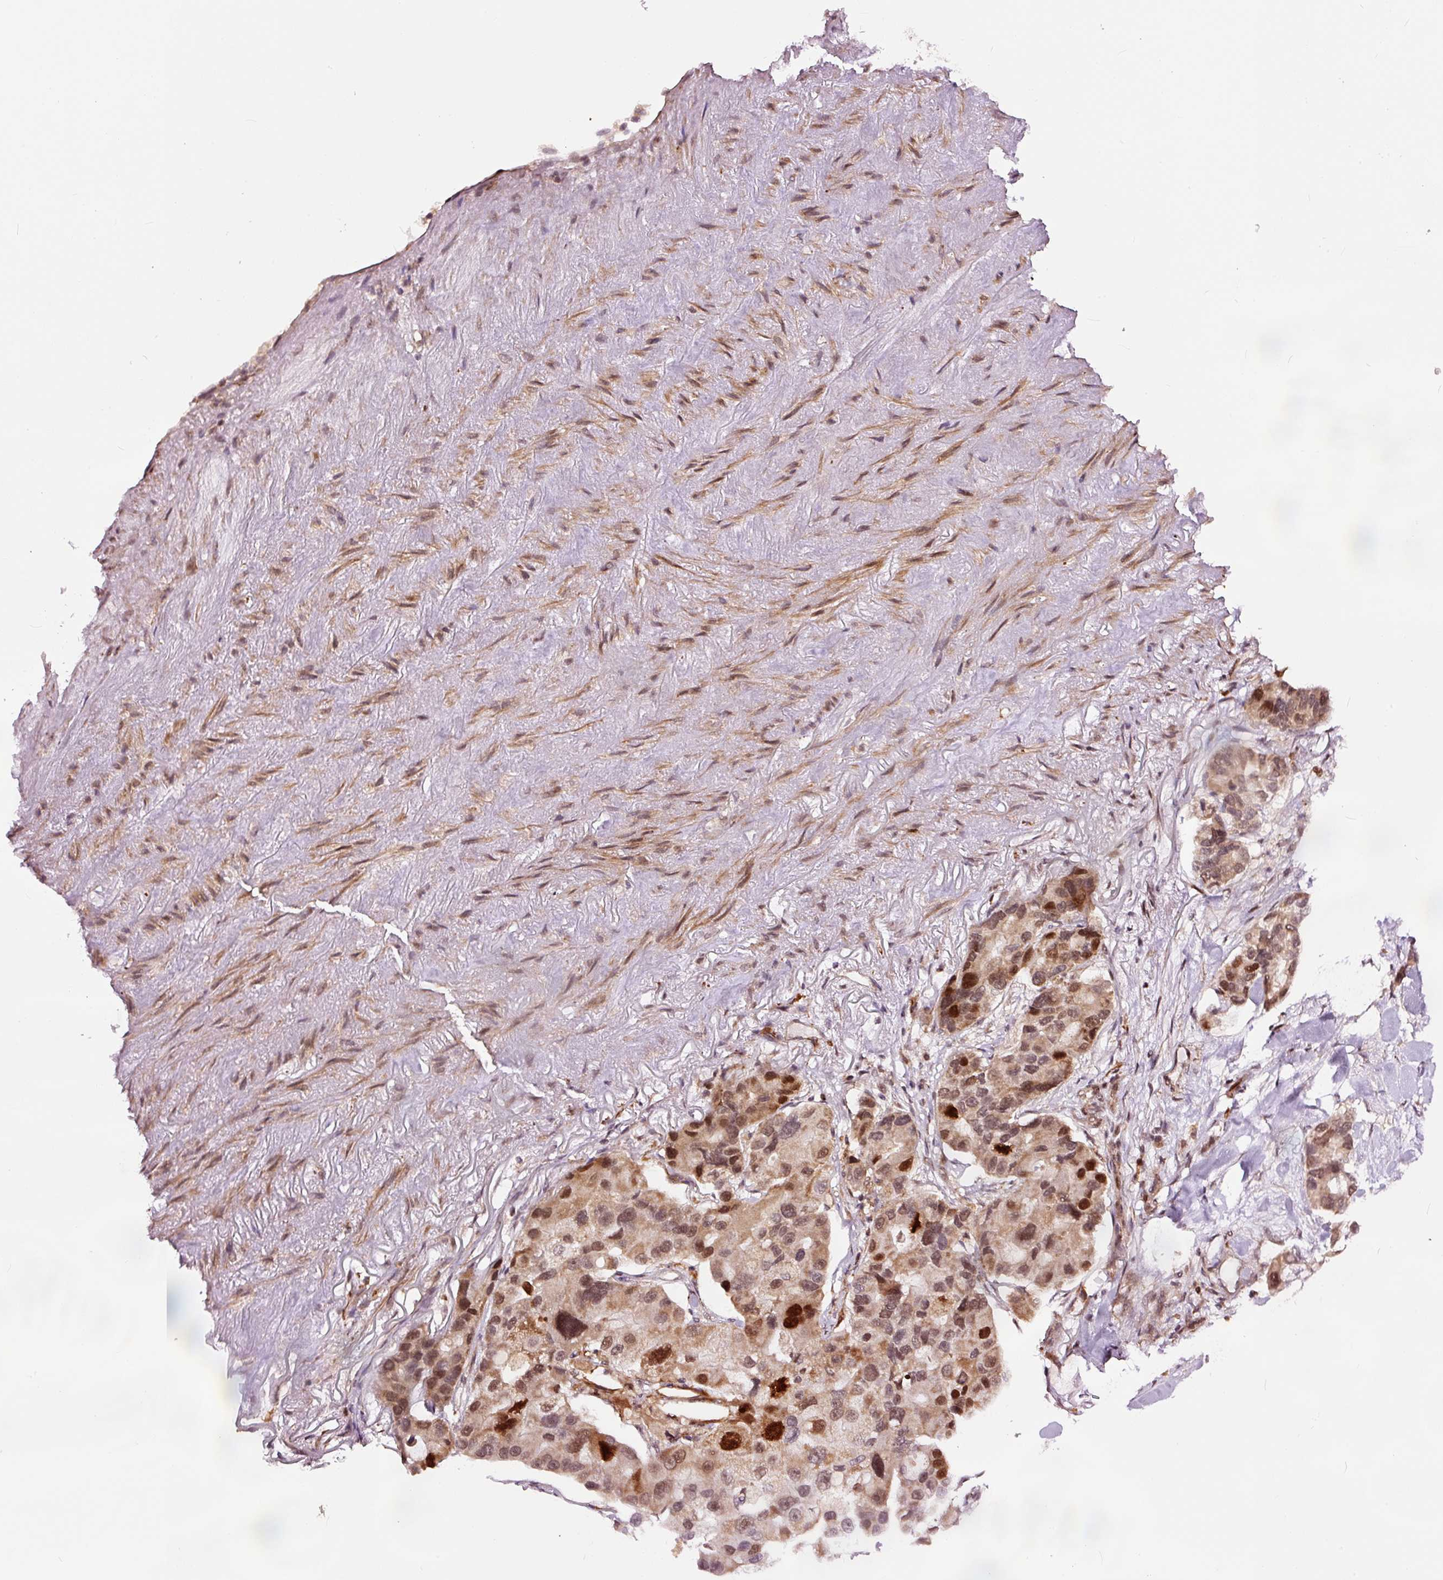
{"staining": {"intensity": "moderate", "quantity": ">75%", "location": "cytoplasmic/membranous,nuclear"}, "tissue": "lung cancer", "cell_type": "Tumor cells", "image_type": "cancer", "snomed": [{"axis": "morphology", "description": "Adenocarcinoma, NOS"}, {"axis": "topography", "description": "Lung"}], "caption": "A high-resolution histopathology image shows immunohistochemistry (IHC) staining of lung cancer (adenocarcinoma), which demonstrates moderate cytoplasmic/membranous and nuclear positivity in approximately >75% of tumor cells. Ihc stains the protein in brown and the nuclei are stained blue.", "gene": "RFC4", "patient": {"sex": "female", "age": 54}}